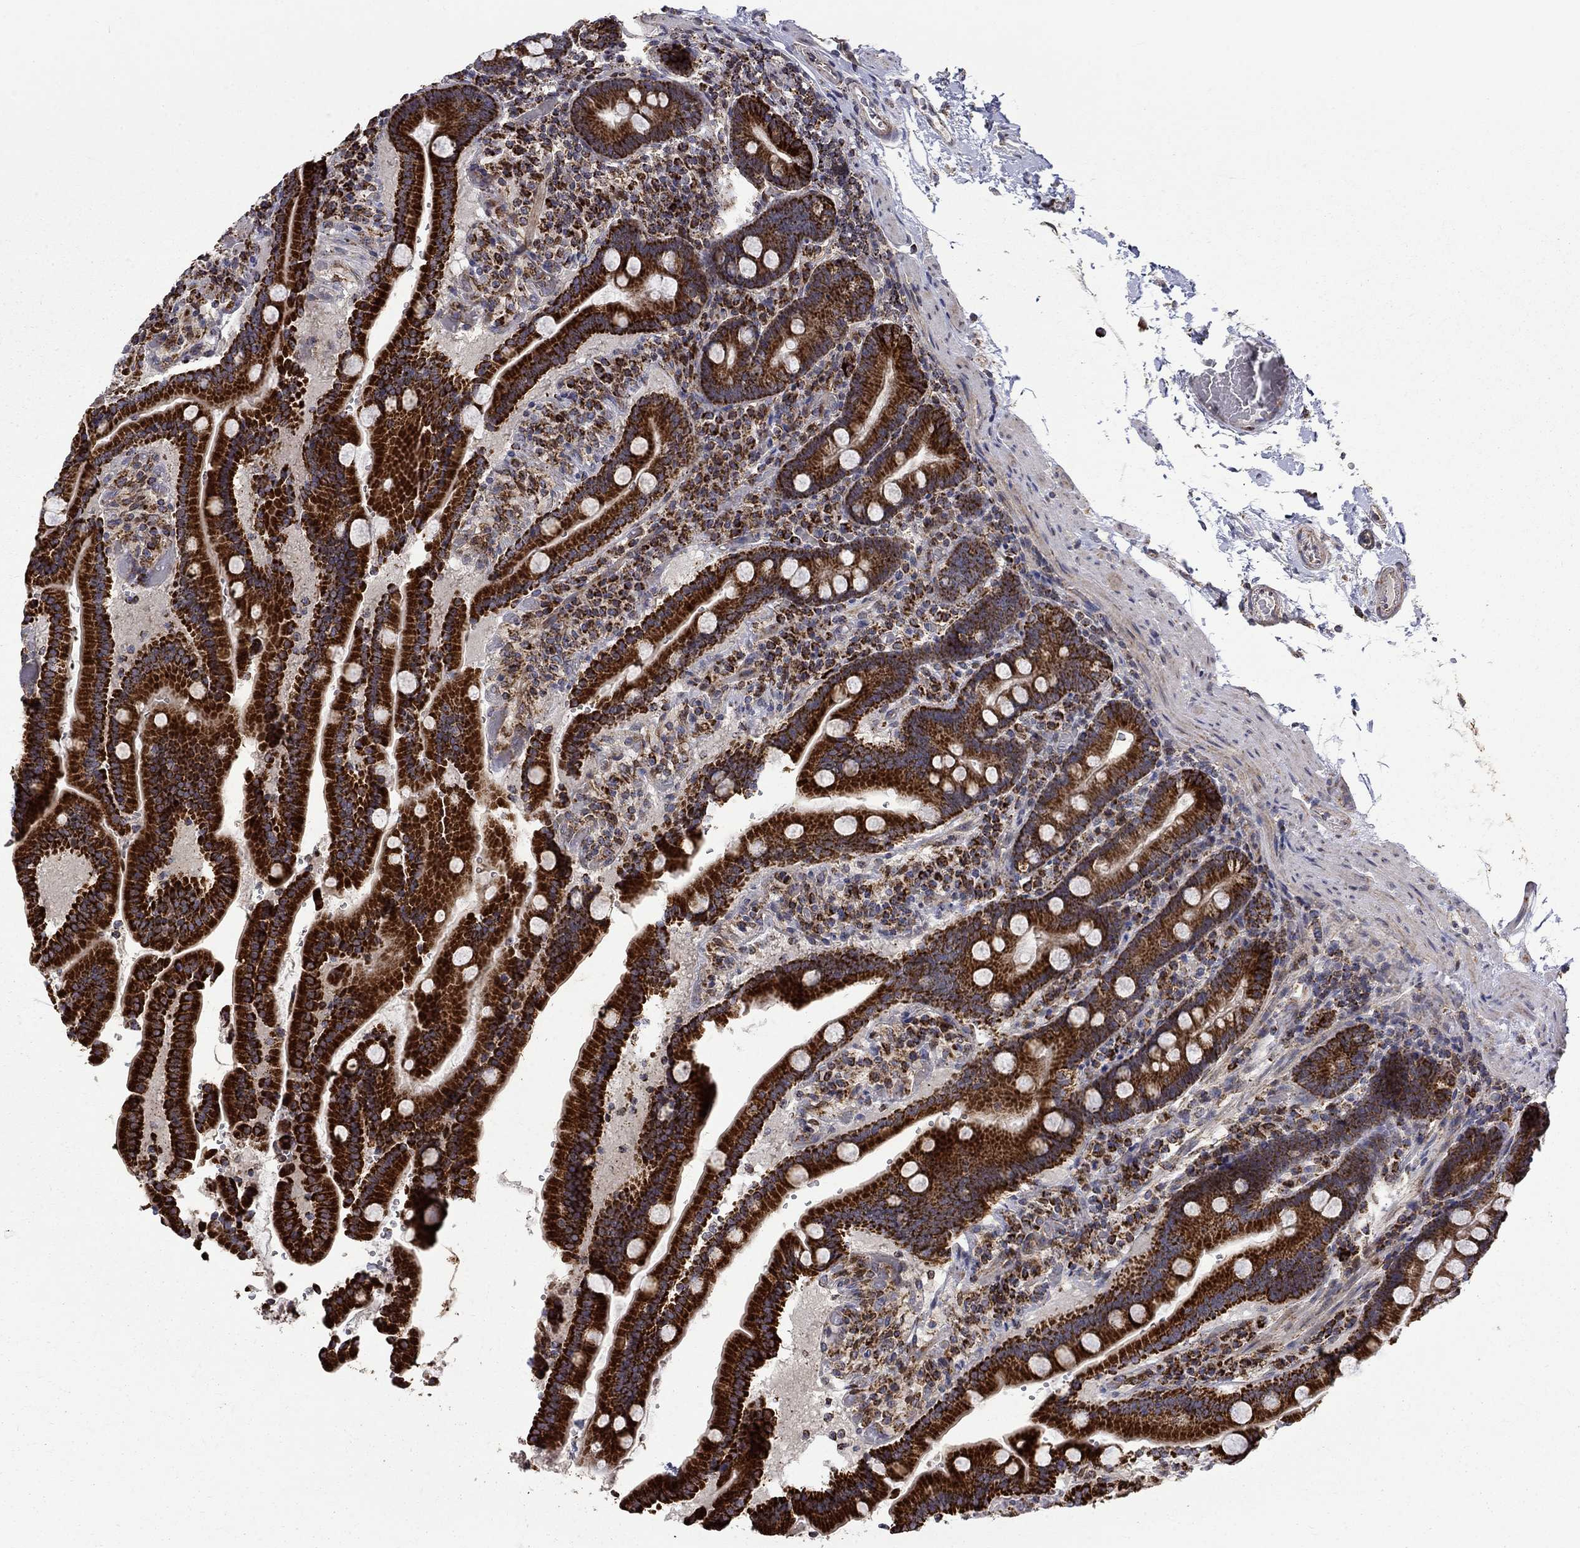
{"staining": {"intensity": "strong", "quantity": ">75%", "location": "cytoplasmic/membranous"}, "tissue": "duodenum", "cell_type": "Glandular cells", "image_type": "normal", "snomed": [{"axis": "morphology", "description": "Normal tissue, NOS"}, {"axis": "topography", "description": "Duodenum"}], "caption": "Immunohistochemistry of unremarkable human duodenum displays high levels of strong cytoplasmic/membranous expression in approximately >75% of glandular cells.", "gene": "PCBP3", "patient": {"sex": "female", "age": 62}}